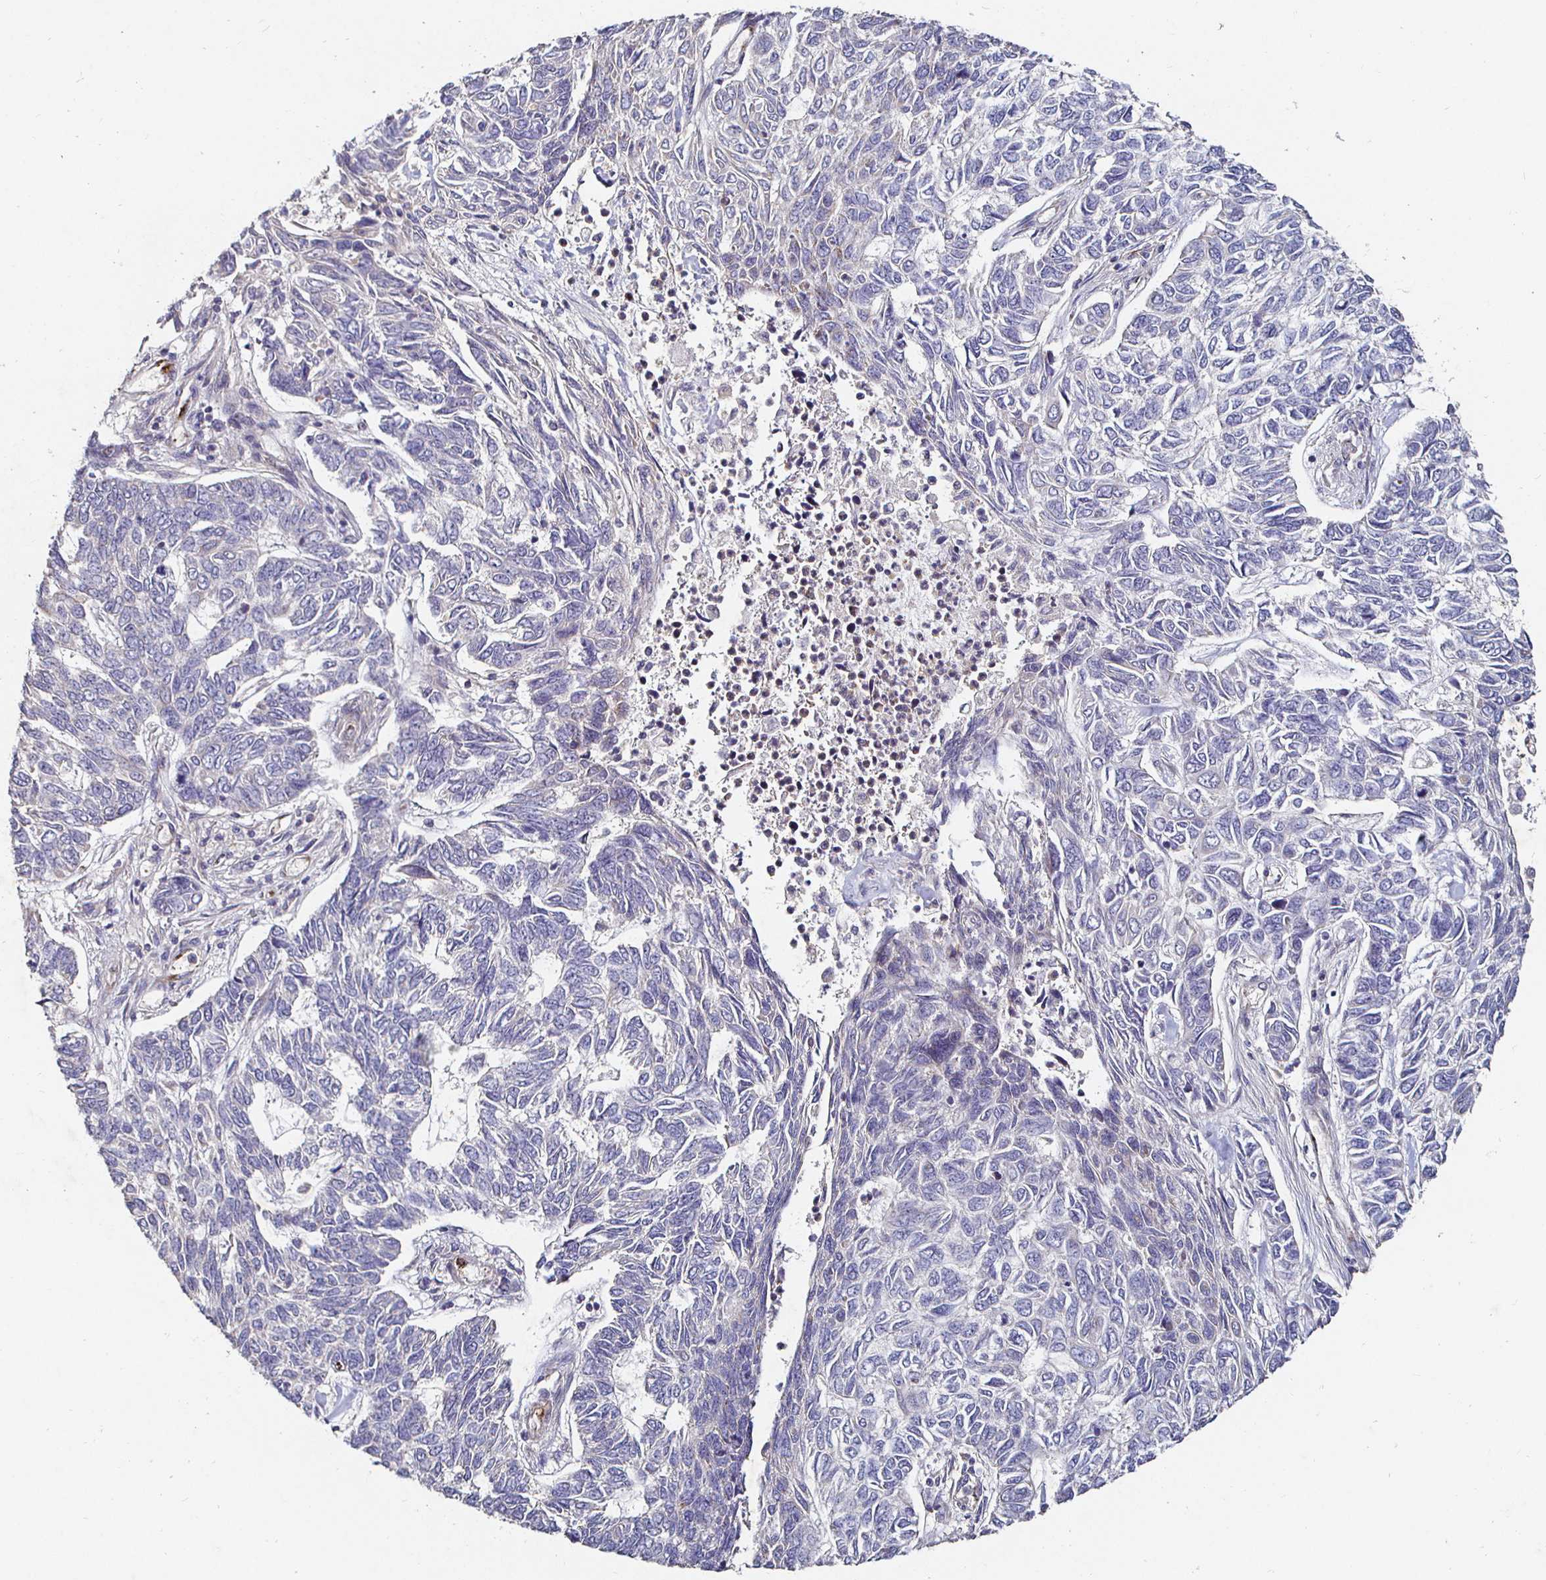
{"staining": {"intensity": "negative", "quantity": "none", "location": "none"}, "tissue": "skin cancer", "cell_type": "Tumor cells", "image_type": "cancer", "snomed": [{"axis": "morphology", "description": "Basal cell carcinoma"}, {"axis": "topography", "description": "Skin"}], "caption": "The image exhibits no staining of tumor cells in skin cancer (basal cell carcinoma).", "gene": "NRSN1", "patient": {"sex": "female", "age": 65}}